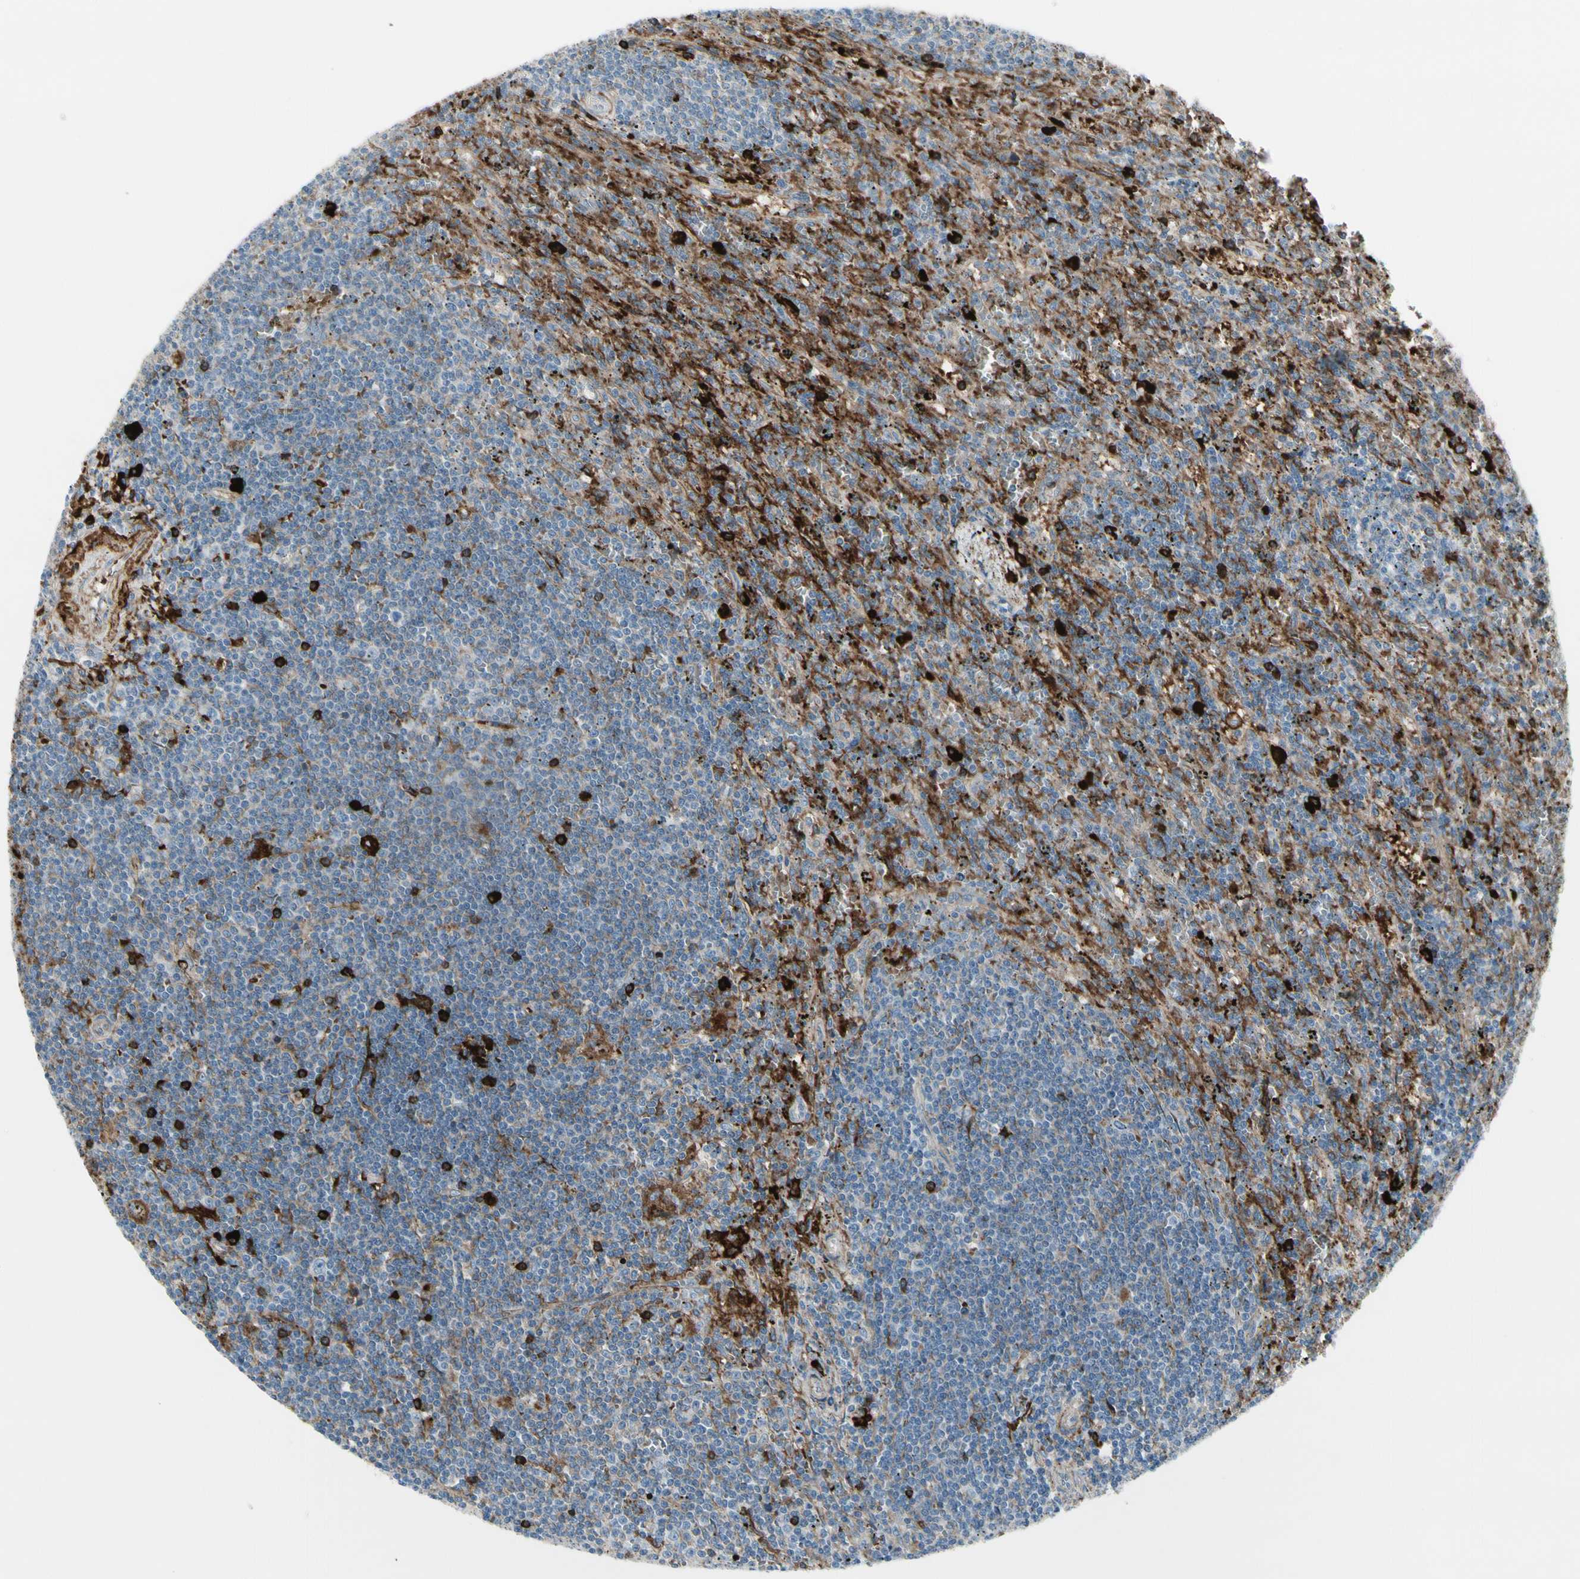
{"staining": {"intensity": "strong", "quantity": ">75%", "location": "cytoplasmic/membranous"}, "tissue": "lymphoma", "cell_type": "Tumor cells", "image_type": "cancer", "snomed": [{"axis": "morphology", "description": "Malignant lymphoma, non-Hodgkin's type, Low grade"}, {"axis": "topography", "description": "Spleen"}], "caption": "Brown immunohistochemical staining in malignant lymphoma, non-Hodgkin's type (low-grade) reveals strong cytoplasmic/membranous staining in approximately >75% of tumor cells.", "gene": "IGHG1", "patient": {"sex": "male", "age": 76}}